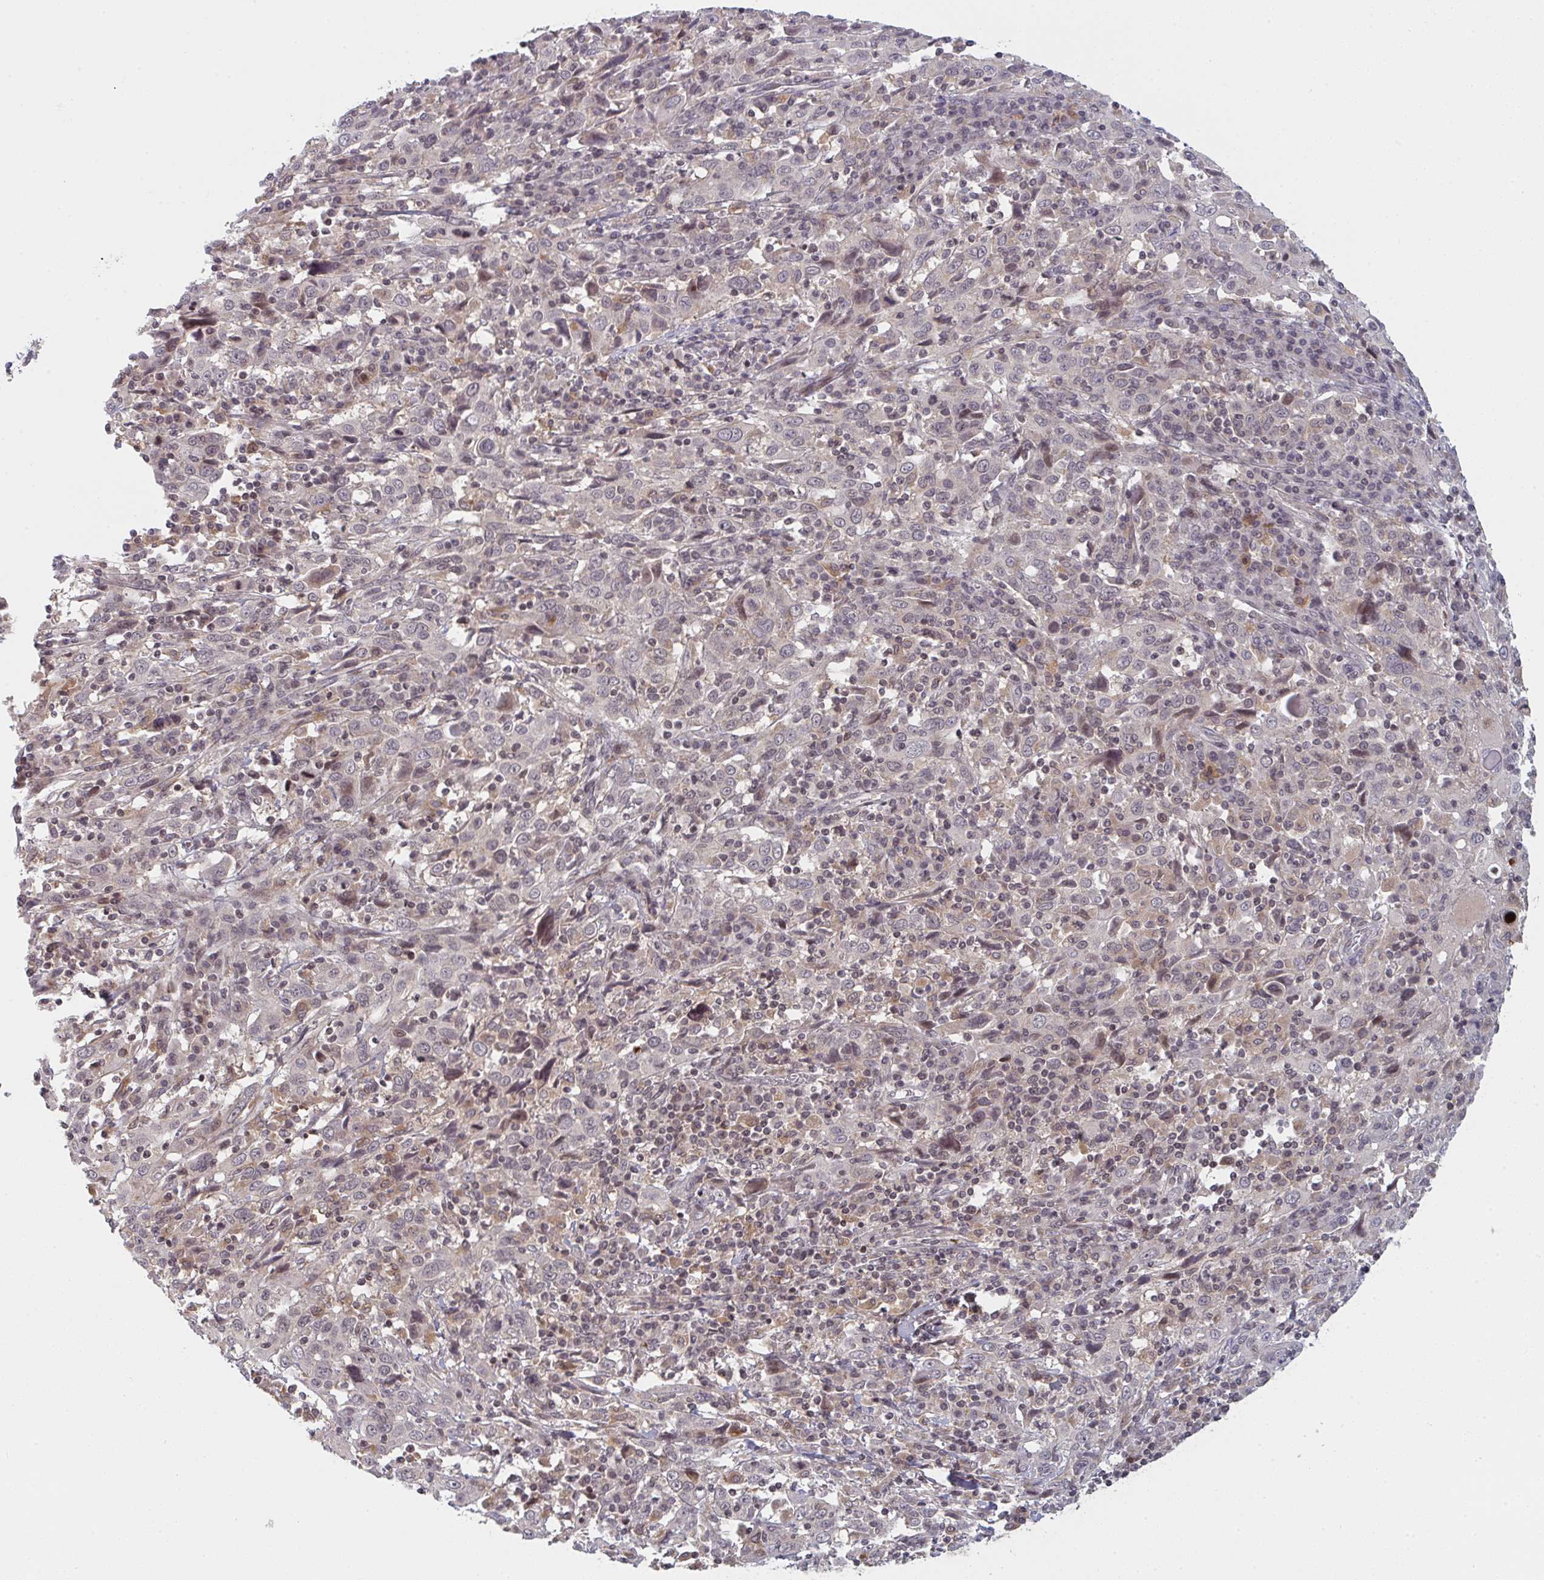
{"staining": {"intensity": "negative", "quantity": "none", "location": "none"}, "tissue": "cervical cancer", "cell_type": "Tumor cells", "image_type": "cancer", "snomed": [{"axis": "morphology", "description": "Squamous cell carcinoma, NOS"}, {"axis": "topography", "description": "Cervix"}], "caption": "Tumor cells show no significant protein staining in cervical squamous cell carcinoma.", "gene": "DCST1", "patient": {"sex": "female", "age": 46}}